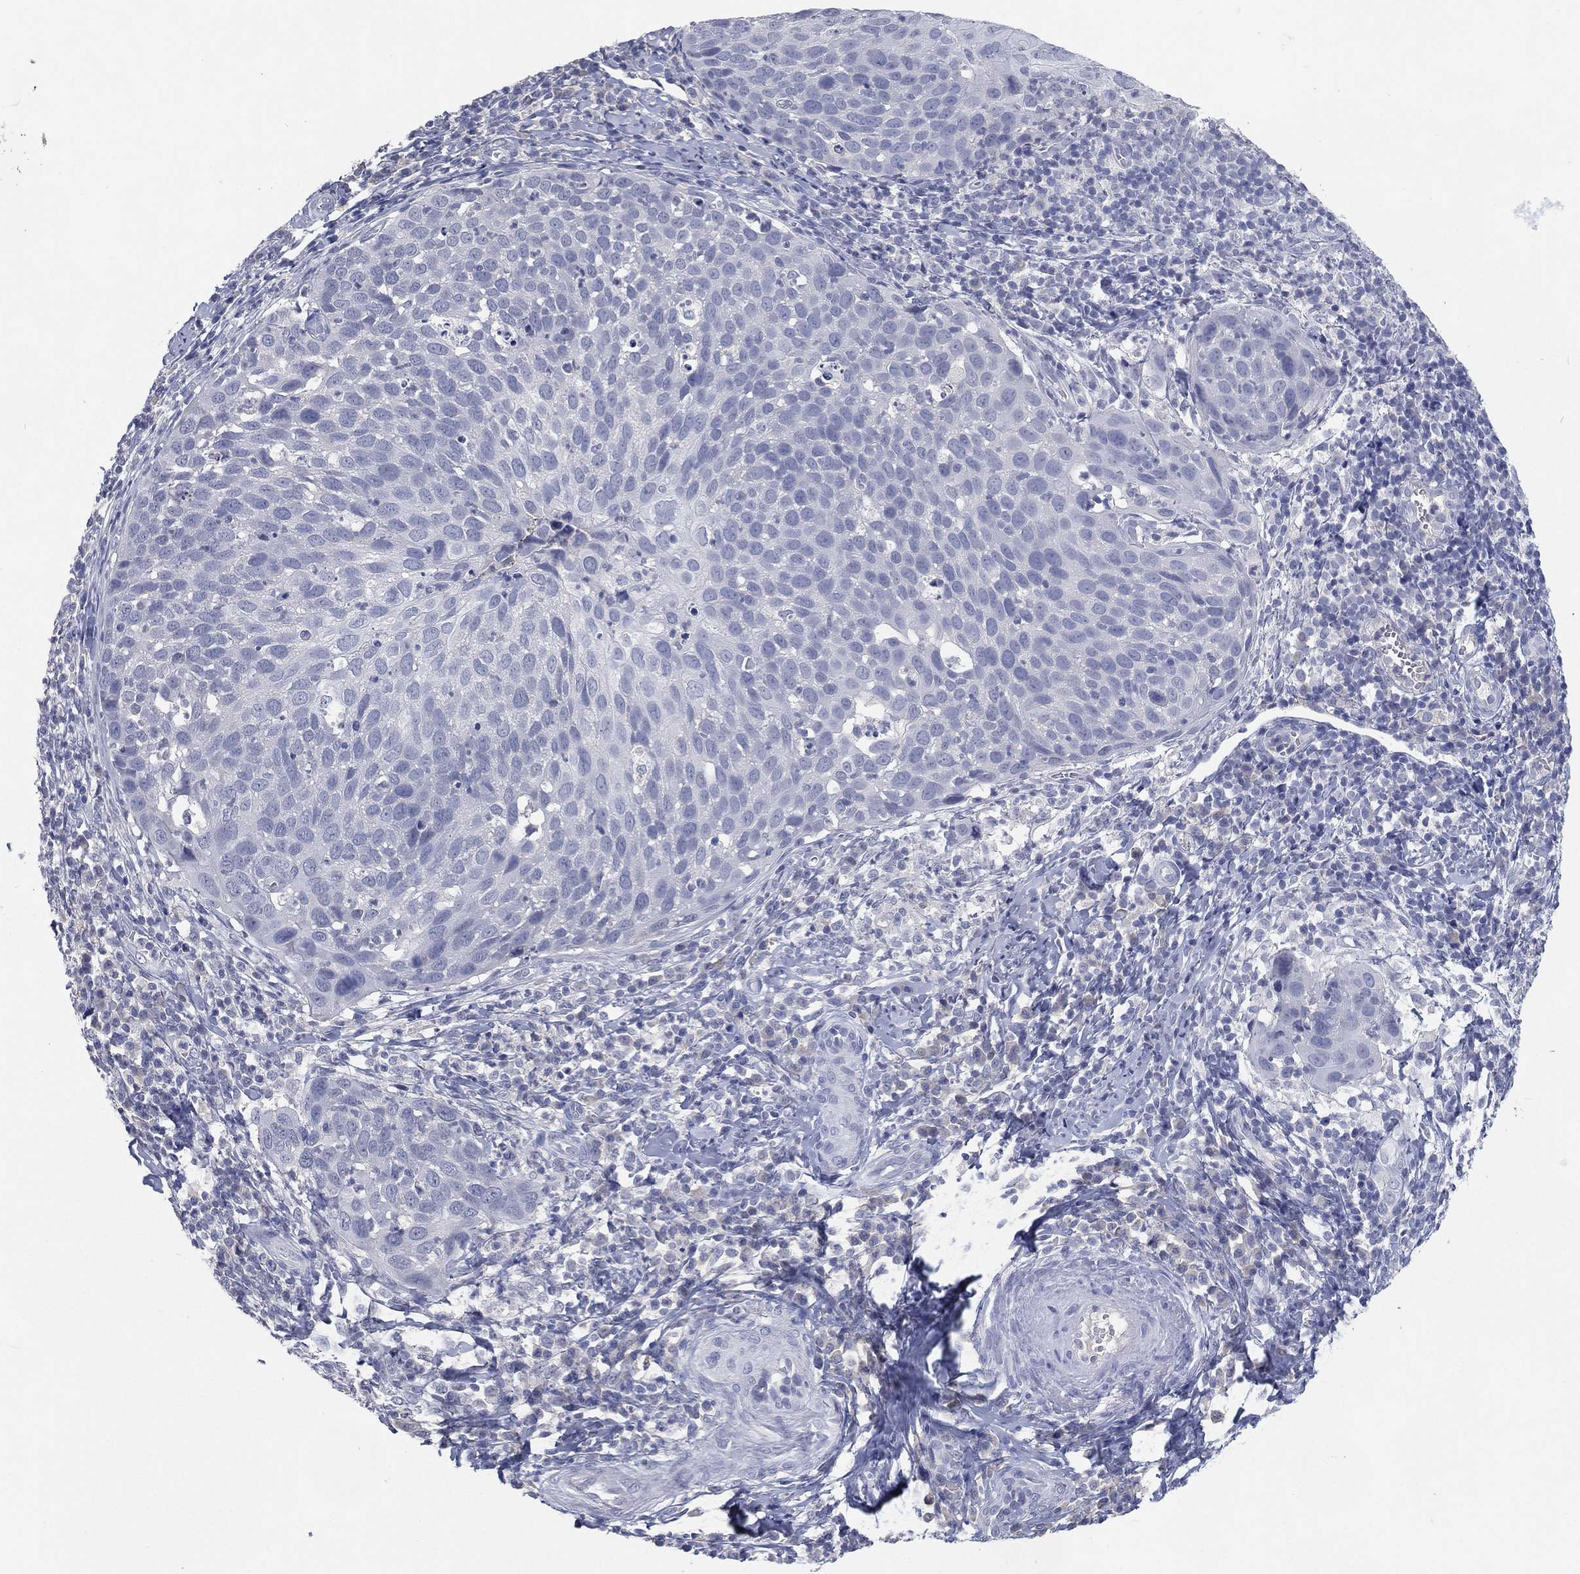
{"staining": {"intensity": "negative", "quantity": "none", "location": "none"}, "tissue": "cervical cancer", "cell_type": "Tumor cells", "image_type": "cancer", "snomed": [{"axis": "morphology", "description": "Squamous cell carcinoma, NOS"}, {"axis": "topography", "description": "Cervix"}], "caption": "IHC image of neoplastic tissue: human squamous cell carcinoma (cervical) stained with DAB (3,3'-diaminobenzidine) exhibits no significant protein expression in tumor cells. Brightfield microscopy of immunohistochemistry (IHC) stained with DAB (3,3'-diaminobenzidine) (brown) and hematoxylin (blue), captured at high magnification.", "gene": "KRT35", "patient": {"sex": "female", "age": 54}}